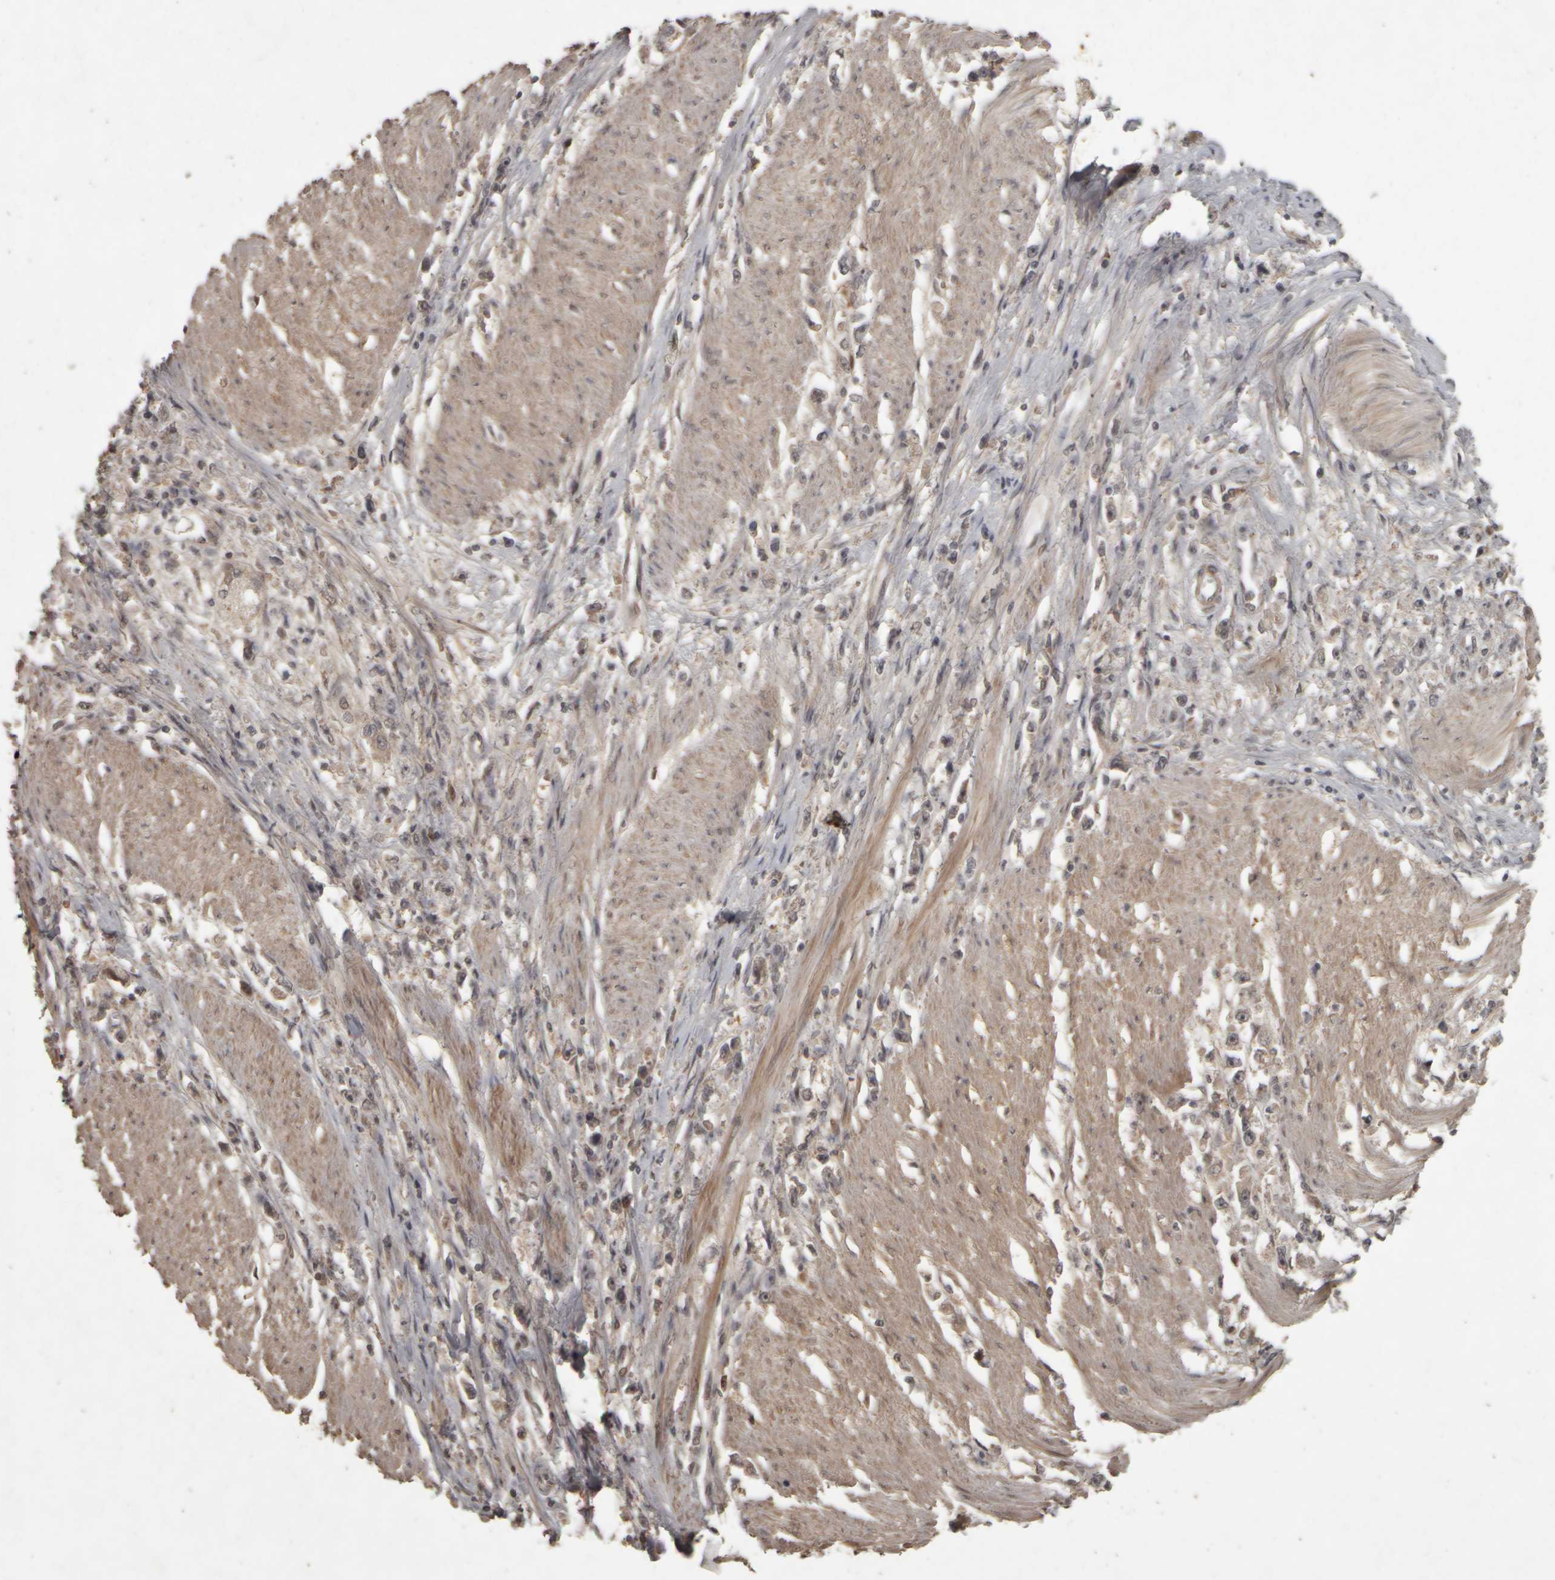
{"staining": {"intensity": "negative", "quantity": "none", "location": "none"}, "tissue": "stomach cancer", "cell_type": "Tumor cells", "image_type": "cancer", "snomed": [{"axis": "morphology", "description": "Adenocarcinoma, NOS"}, {"axis": "topography", "description": "Stomach"}], "caption": "This is an IHC micrograph of human stomach cancer (adenocarcinoma). There is no positivity in tumor cells.", "gene": "ACO1", "patient": {"sex": "female", "age": 59}}